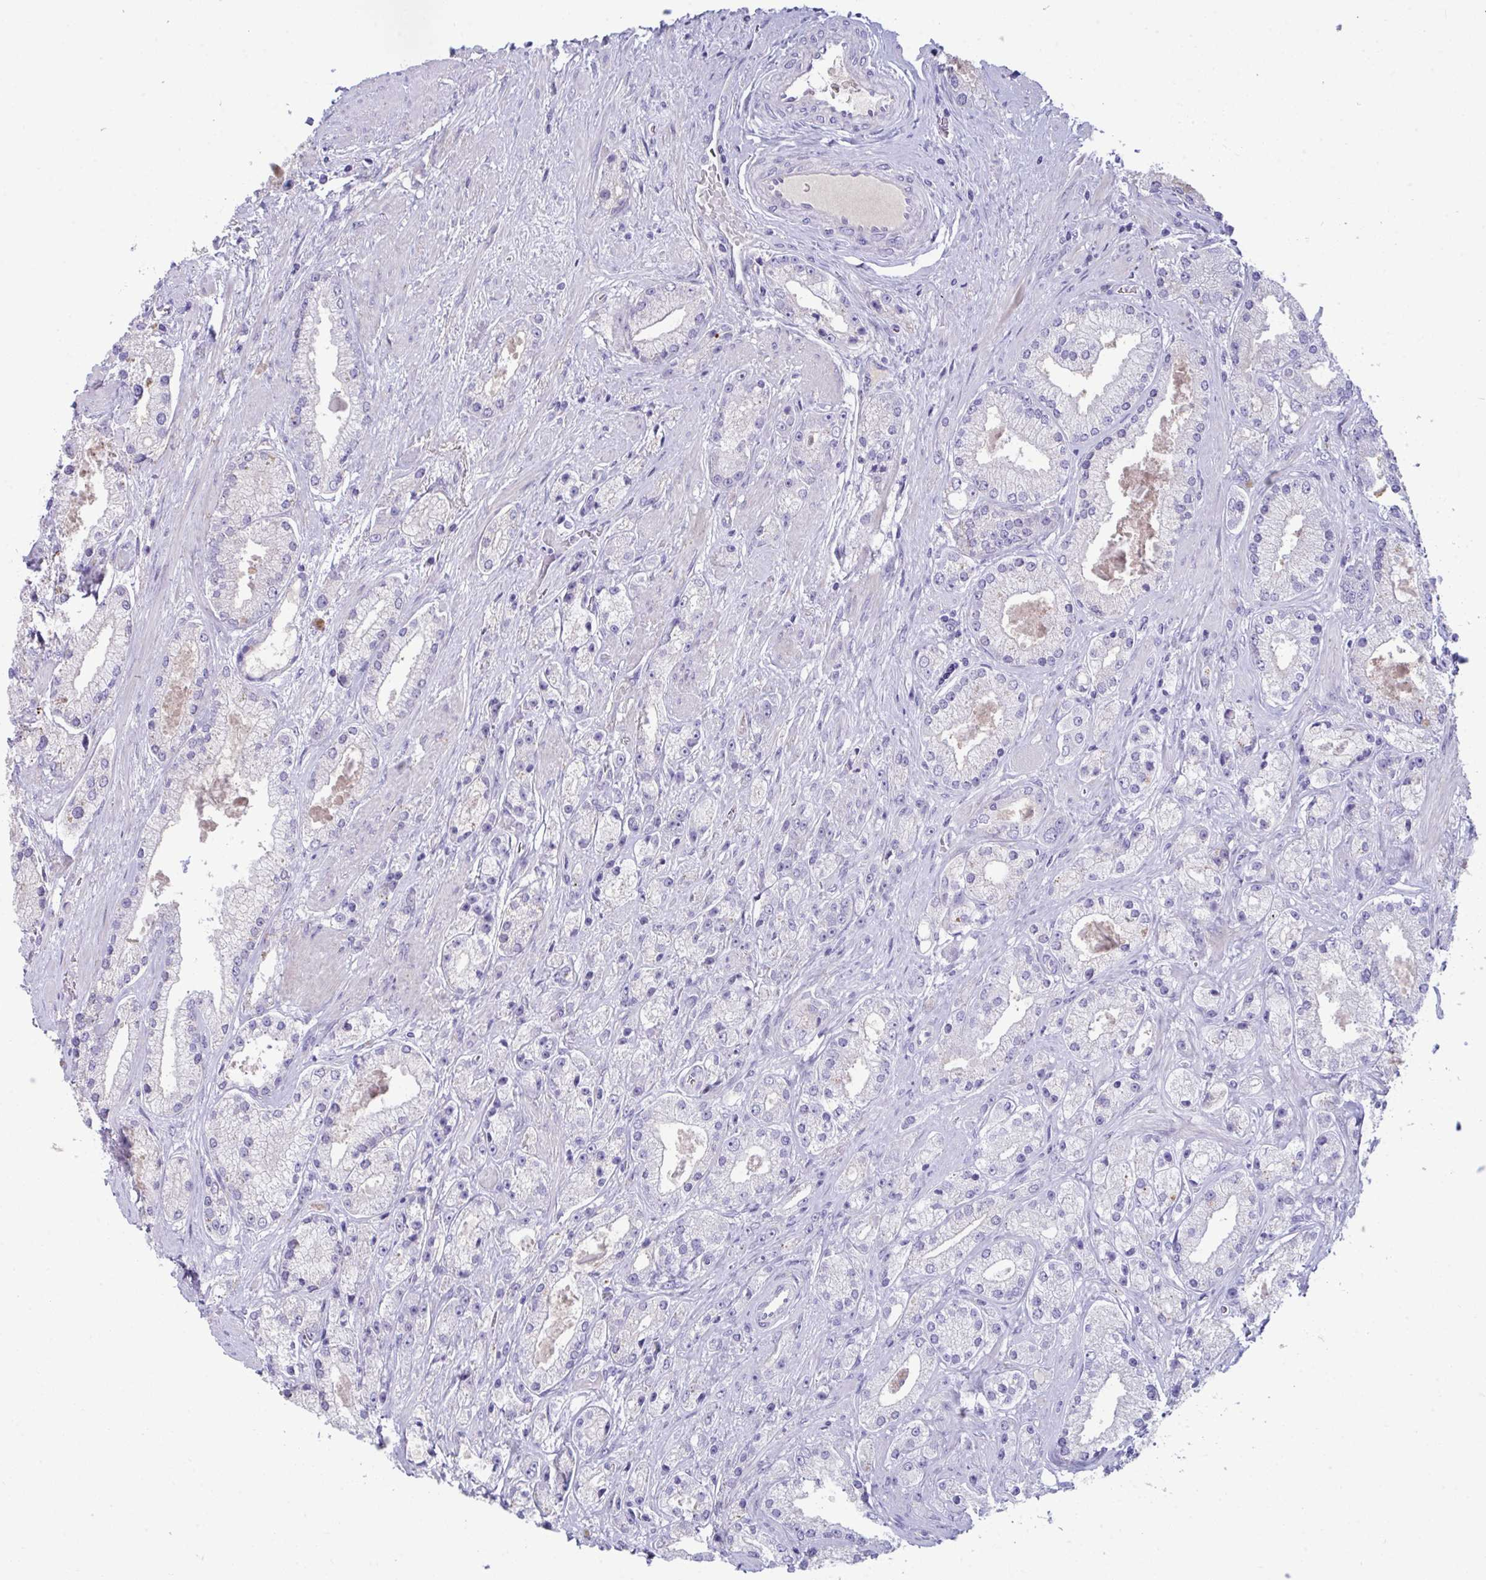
{"staining": {"intensity": "negative", "quantity": "none", "location": "none"}, "tissue": "prostate cancer", "cell_type": "Tumor cells", "image_type": "cancer", "snomed": [{"axis": "morphology", "description": "Adenocarcinoma, High grade"}, {"axis": "topography", "description": "Prostate"}], "caption": "Immunohistochemistry (IHC) of human high-grade adenocarcinoma (prostate) reveals no staining in tumor cells.", "gene": "PIGZ", "patient": {"sex": "male", "age": 67}}